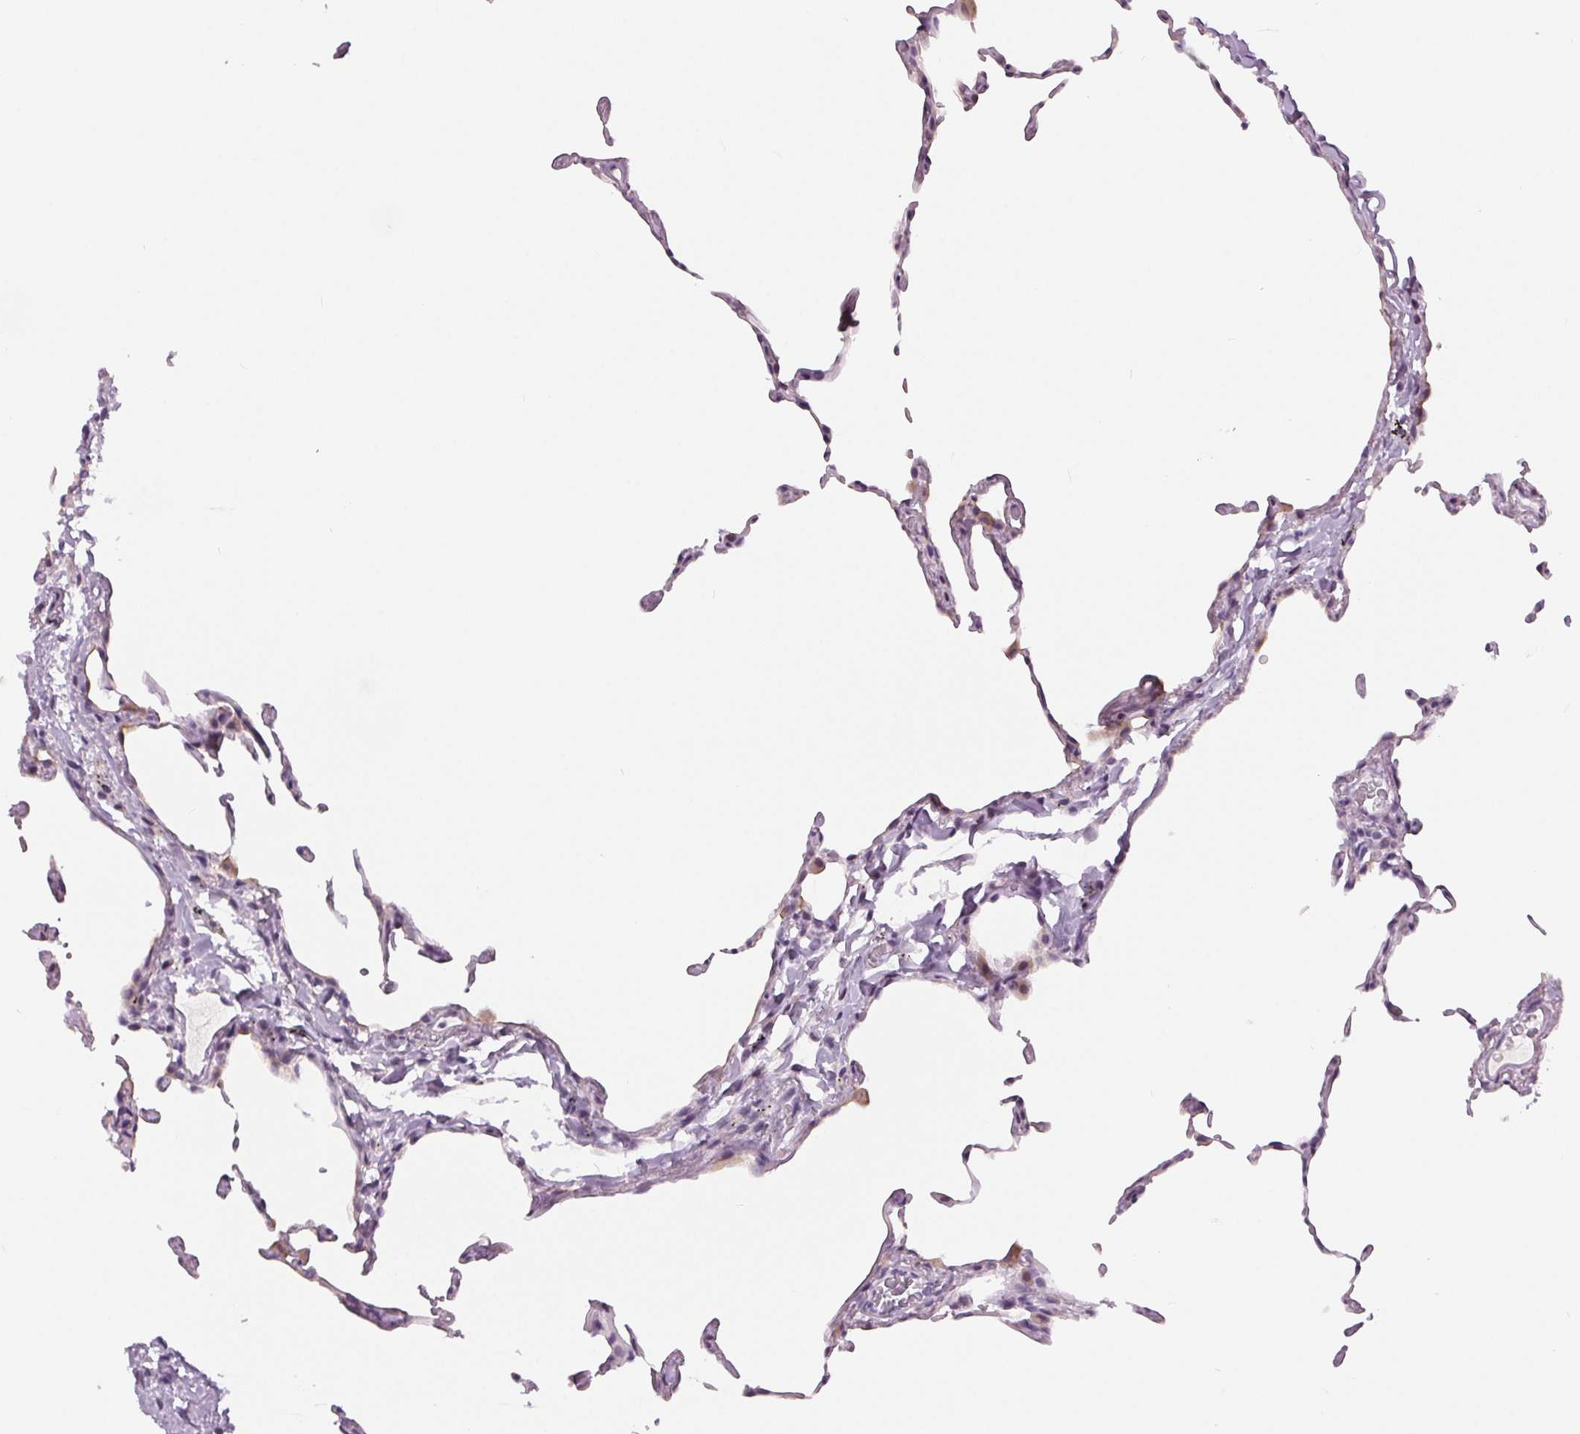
{"staining": {"intensity": "weak", "quantity": "<25%", "location": "cytoplasmic/membranous"}, "tissue": "lung", "cell_type": "Alveolar cells", "image_type": "normal", "snomed": [{"axis": "morphology", "description": "Normal tissue, NOS"}, {"axis": "topography", "description": "Lung"}], "caption": "Immunohistochemical staining of unremarkable human lung reveals no significant positivity in alveolar cells.", "gene": "MISP", "patient": {"sex": "female", "age": 57}}